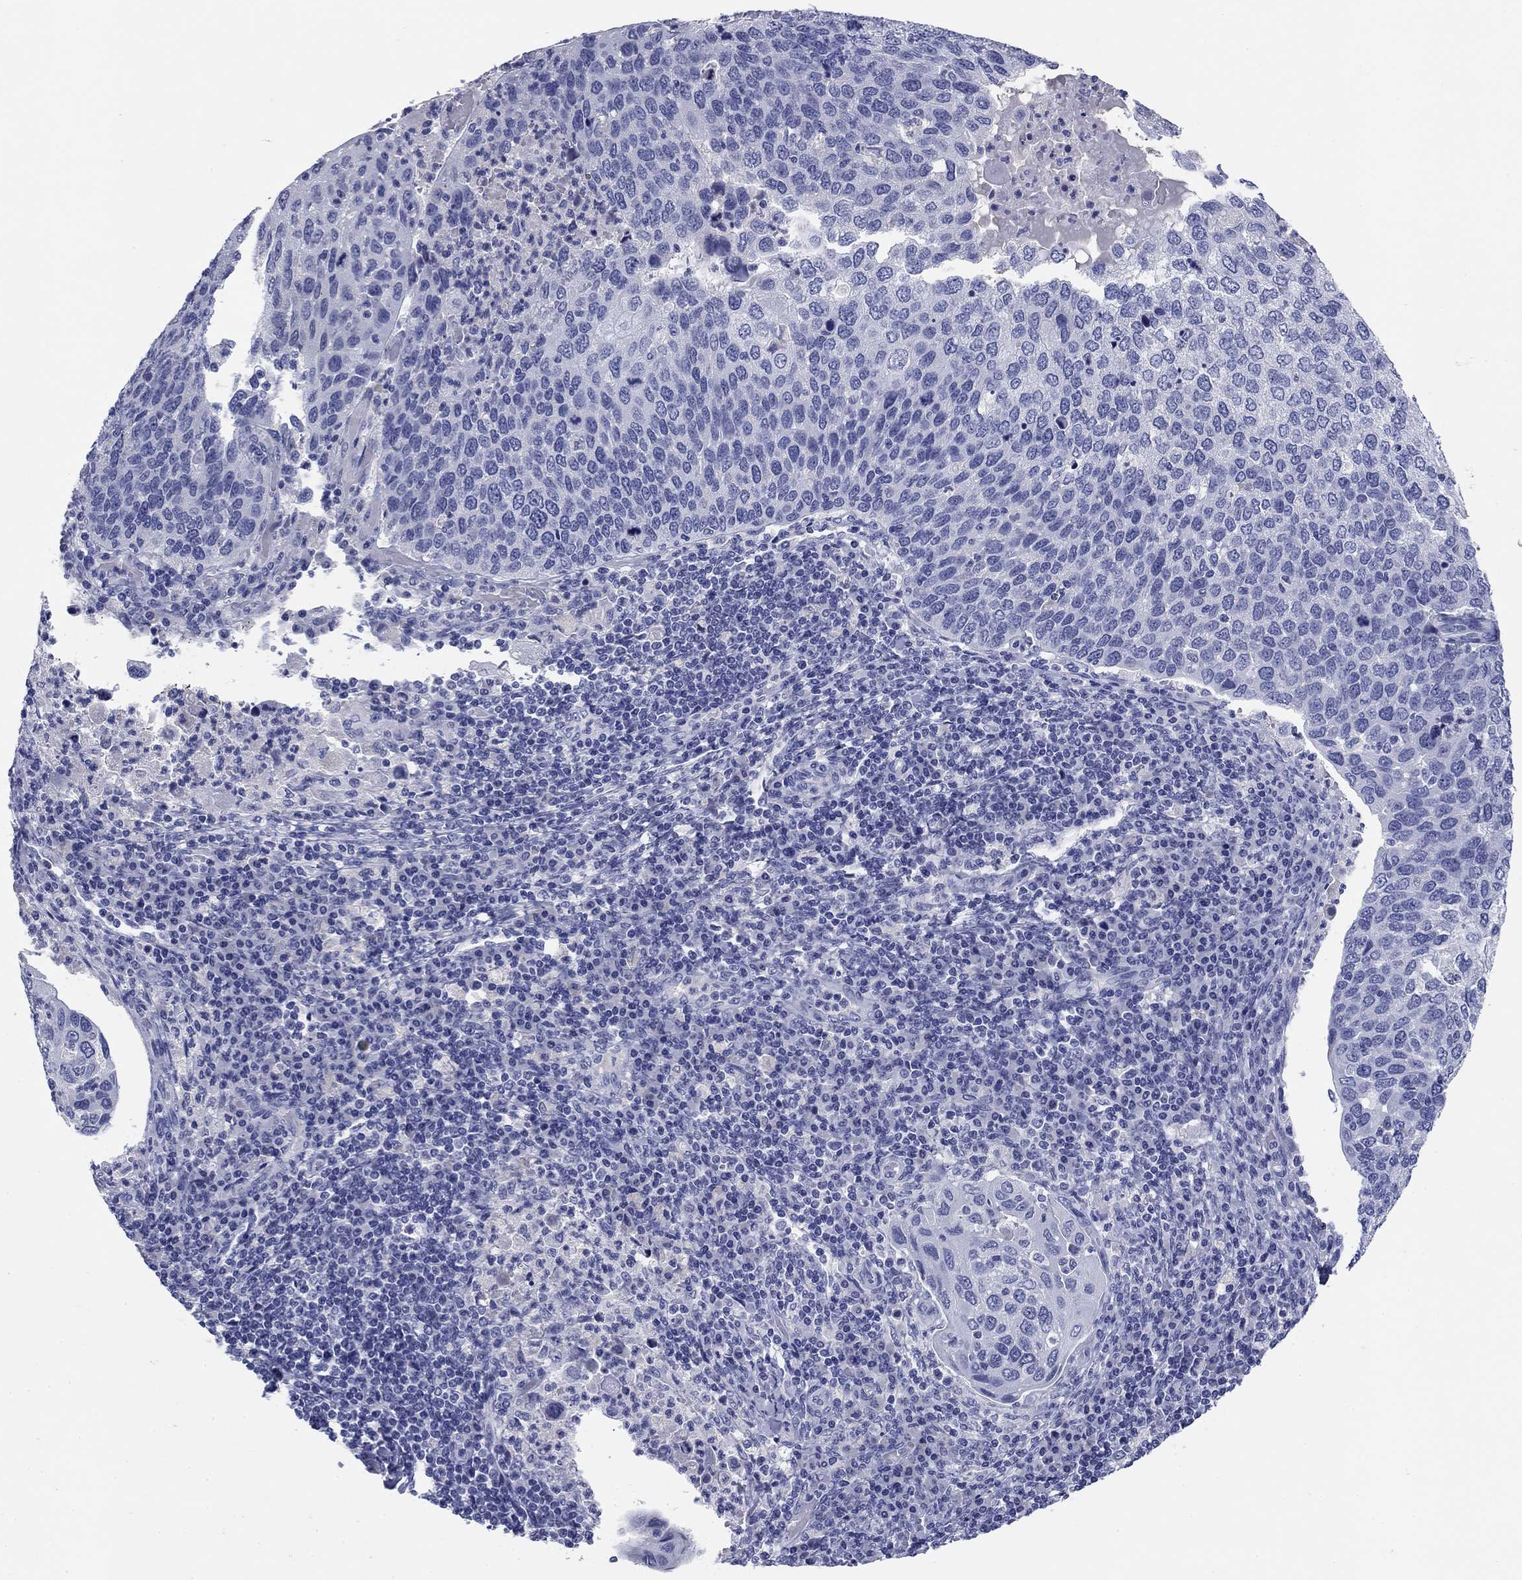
{"staining": {"intensity": "negative", "quantity": "none", "location": "none"}, "tissue": "cervical cancer", "cell_type": "Tumor cells", "image_type": "cancer", "snomed": [{"axis": "morphology", "description": "Squamous cell carcinoma, NOS"}, {"axis": "topography", "description": "Cervix"}], "caption": "Histopathology image shows no protein staining in tumor cells of squamous cell carcinoma (cervical) tissue. Nuclei are stained in blue.", "gene": "KCNH1", "patient": {"sex": "female", "age": 54}}